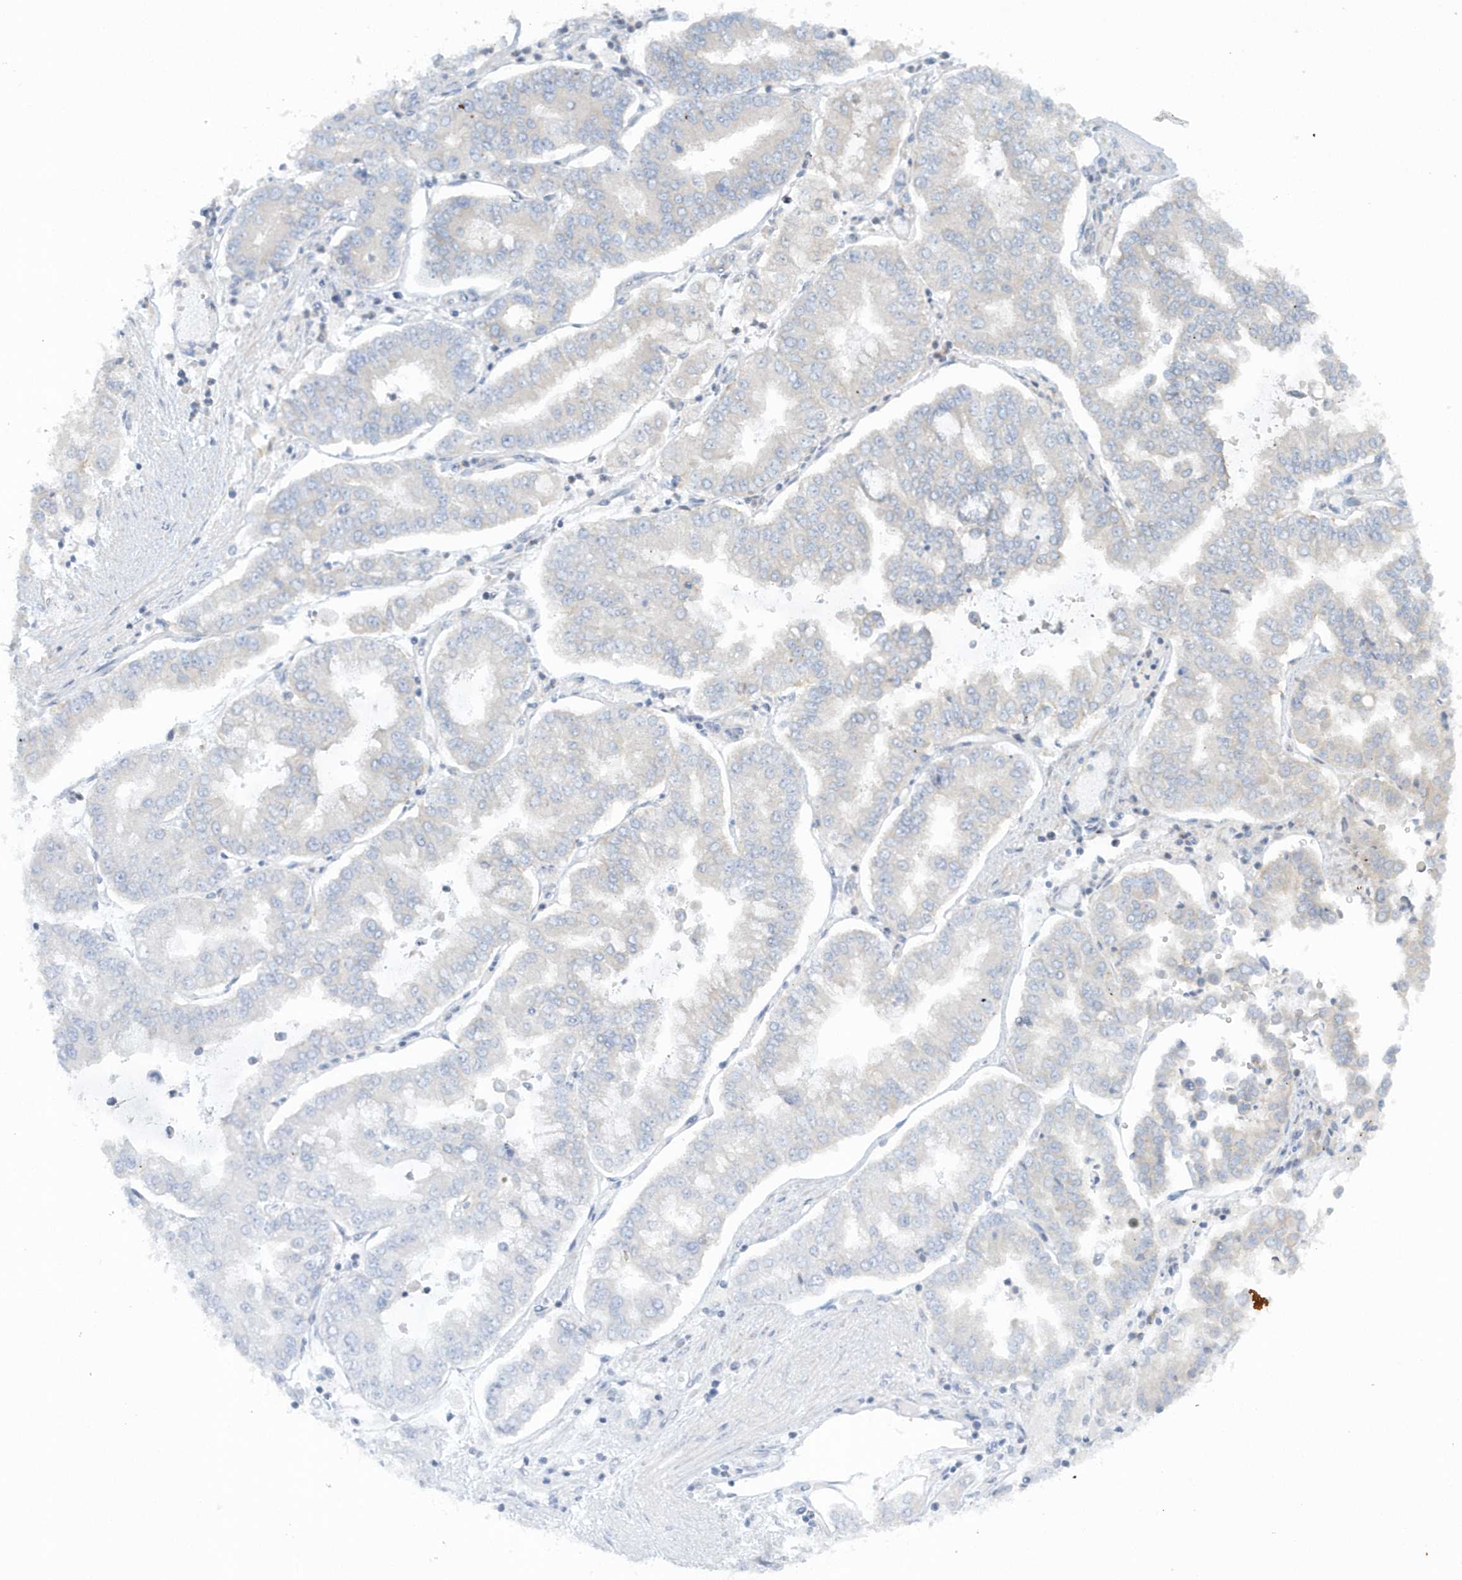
{"staining": {"intensity": "negative", "quantity": "none", "location": "none"}, "tissue": "stomach cancer", "cell_type": "Tumor cells", "image_type": "cancer", "snomed": [{"axis": "morphology", "description": "Adenocarcinoma, NOS"}, {"axis": "topography", "description": "Stomach"}], "caption": "Tumor cells are negative for brown protein staining in stomach adenocarcinoma.", "gene": "CNOT10", "patient": {"sex": "male", "age": 76}}